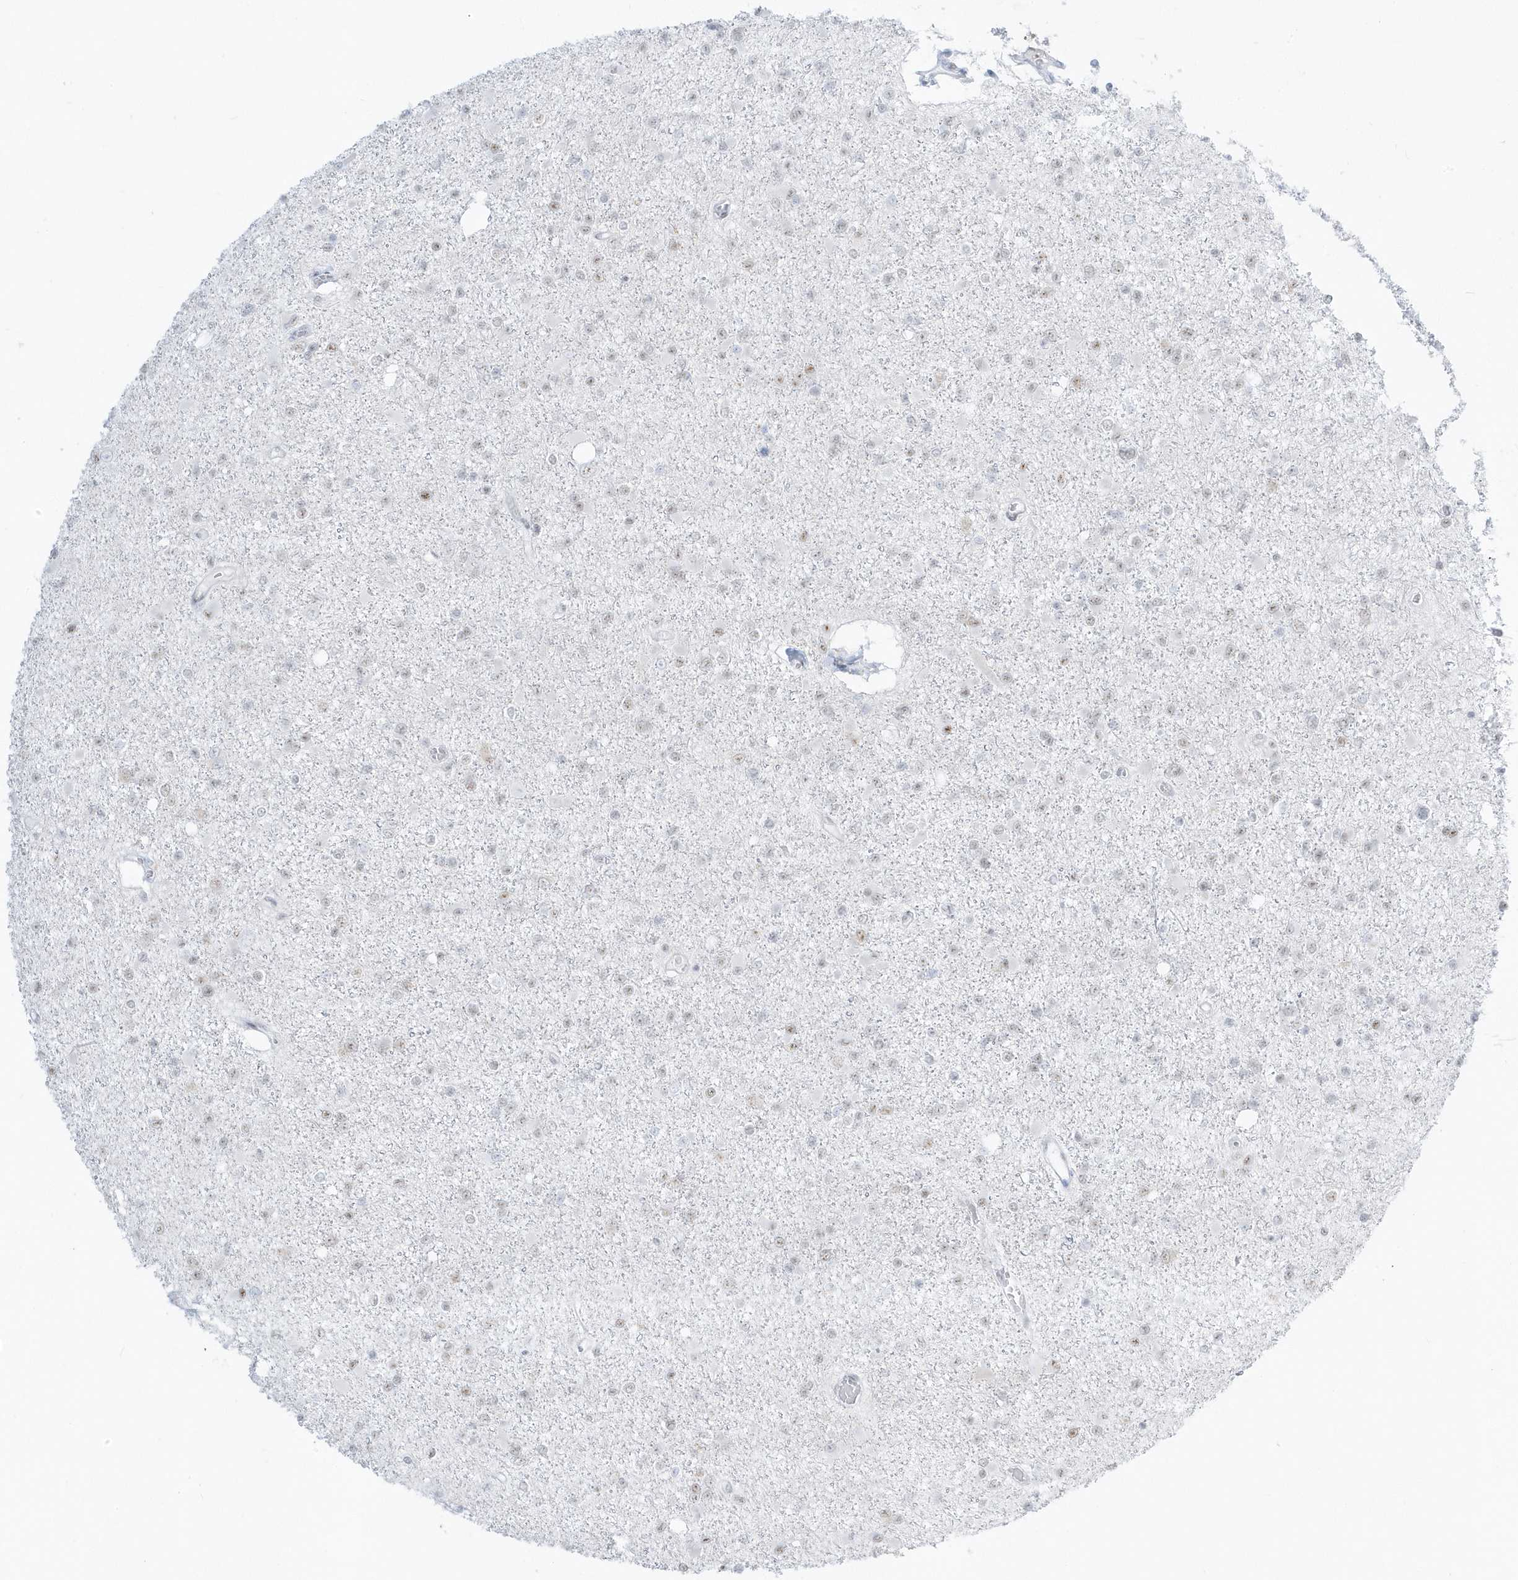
{"staining": {"intensity": "weak", "quantity": "25%-75%", "location": "nuclear"}, "tissue": "glioma", "cell_type": "Tumor cells", "image_type": "cancer", "snomed": [{"axis": "morphology", "description": "Glioma, malignant, Low grade"}, {"axis": "topography", "description": "Brain"}], "caption": "Brown immunohistochemical staining in glioma shows weak nuclear expression in about 25%-75% of tumor cells. (Stains: DAB (3,3'-diaminobenzidine) in brown, nuclei in blue, Microscopy: brightfield microscopy at high magnification).", "gene": "PLEKHN1", "patient": {"sex": "female", "age": 22}}